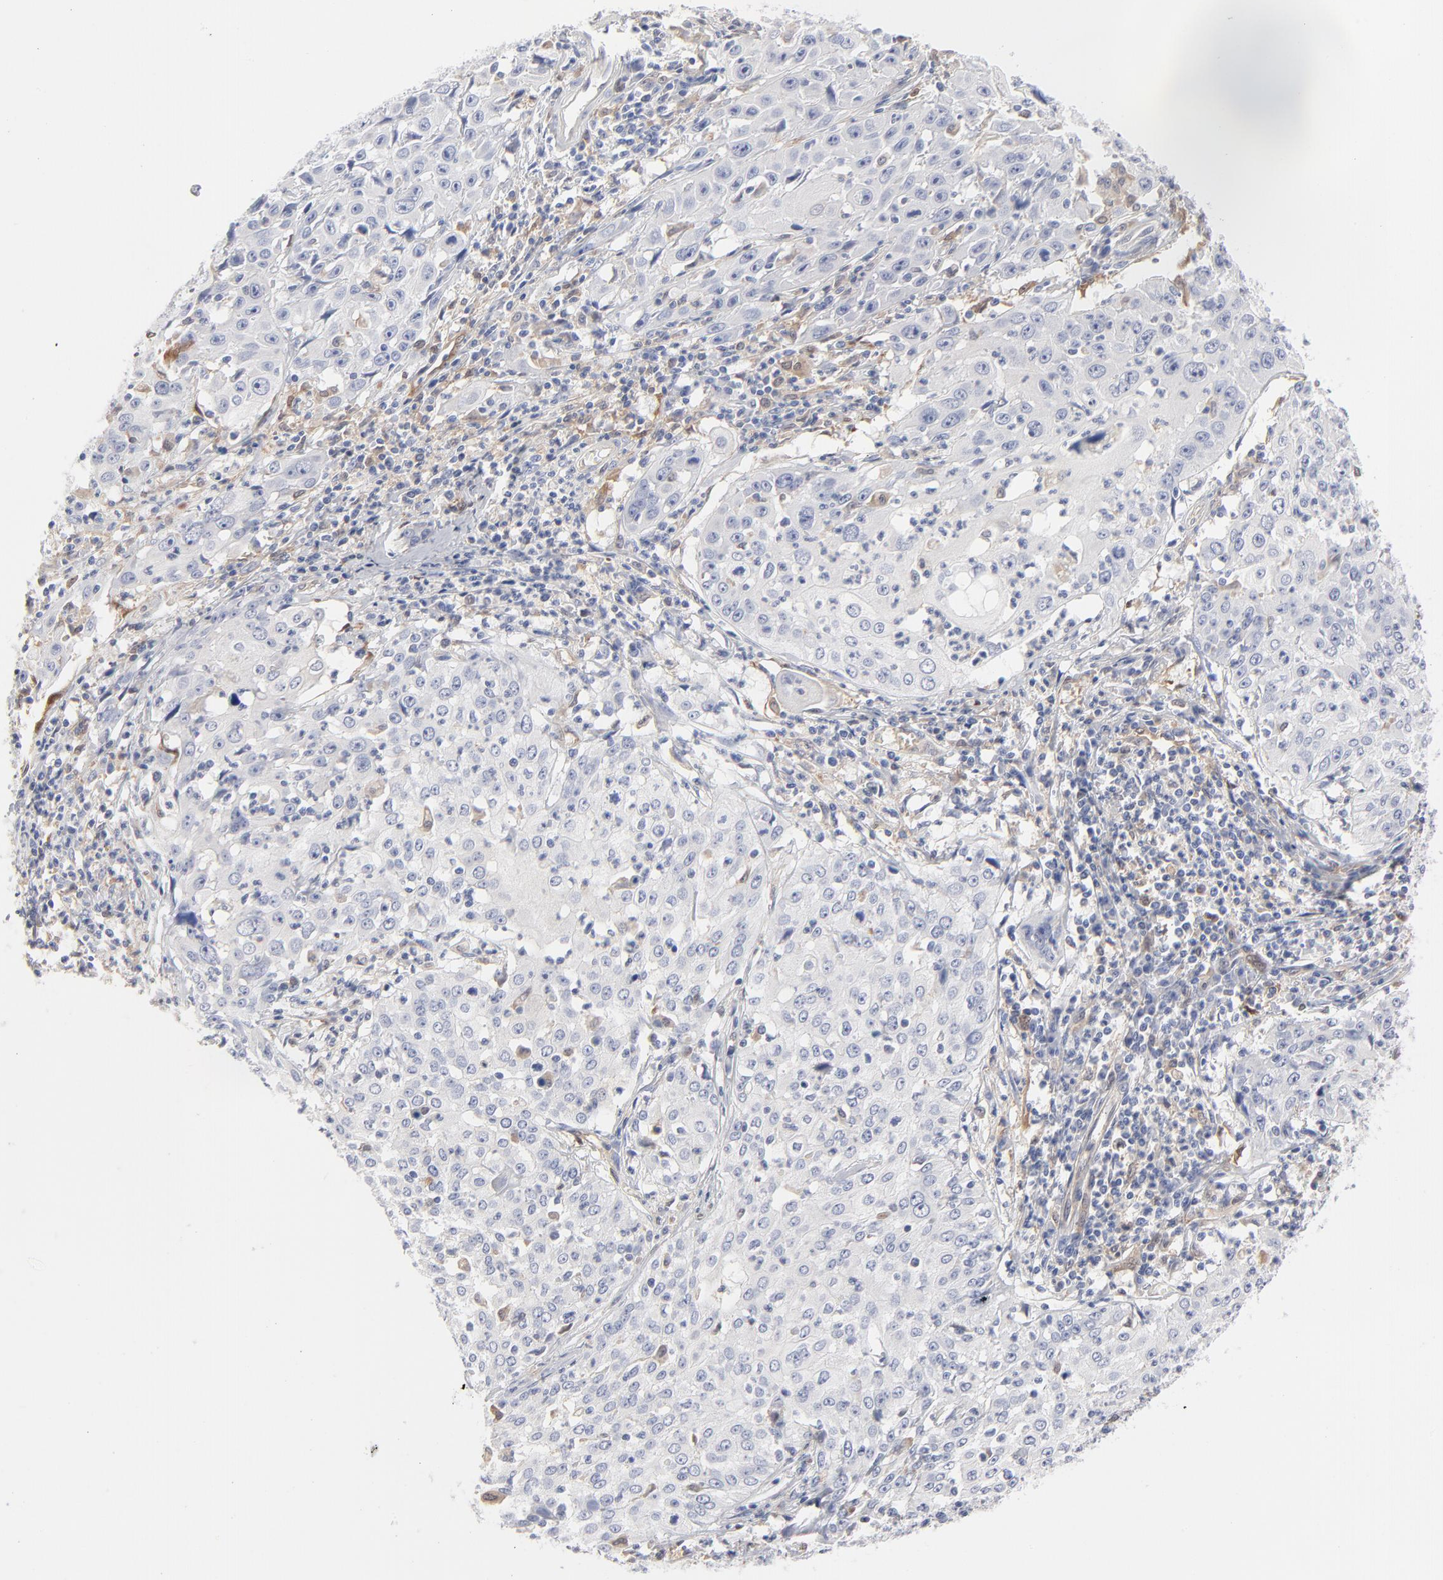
{"staining": {"intensity": "negative", "quantity": "none", "location": "none"}, "tissue": "cervical cancer", "cell_type": "Tumor cells", "image_type": "cancer", "snomed": [{"axis": "morphology", "description": "Squamous cell carcinoma, NOS"}, {"axis": "topography", "description": "Cervix"}], "caption": "This is an immunohistochemistry photomicrograph of human cervical cancer. There is no staining in tumor cells.", "gene": "ARRB1", "patient": {"sex": "female", "age": 39}}